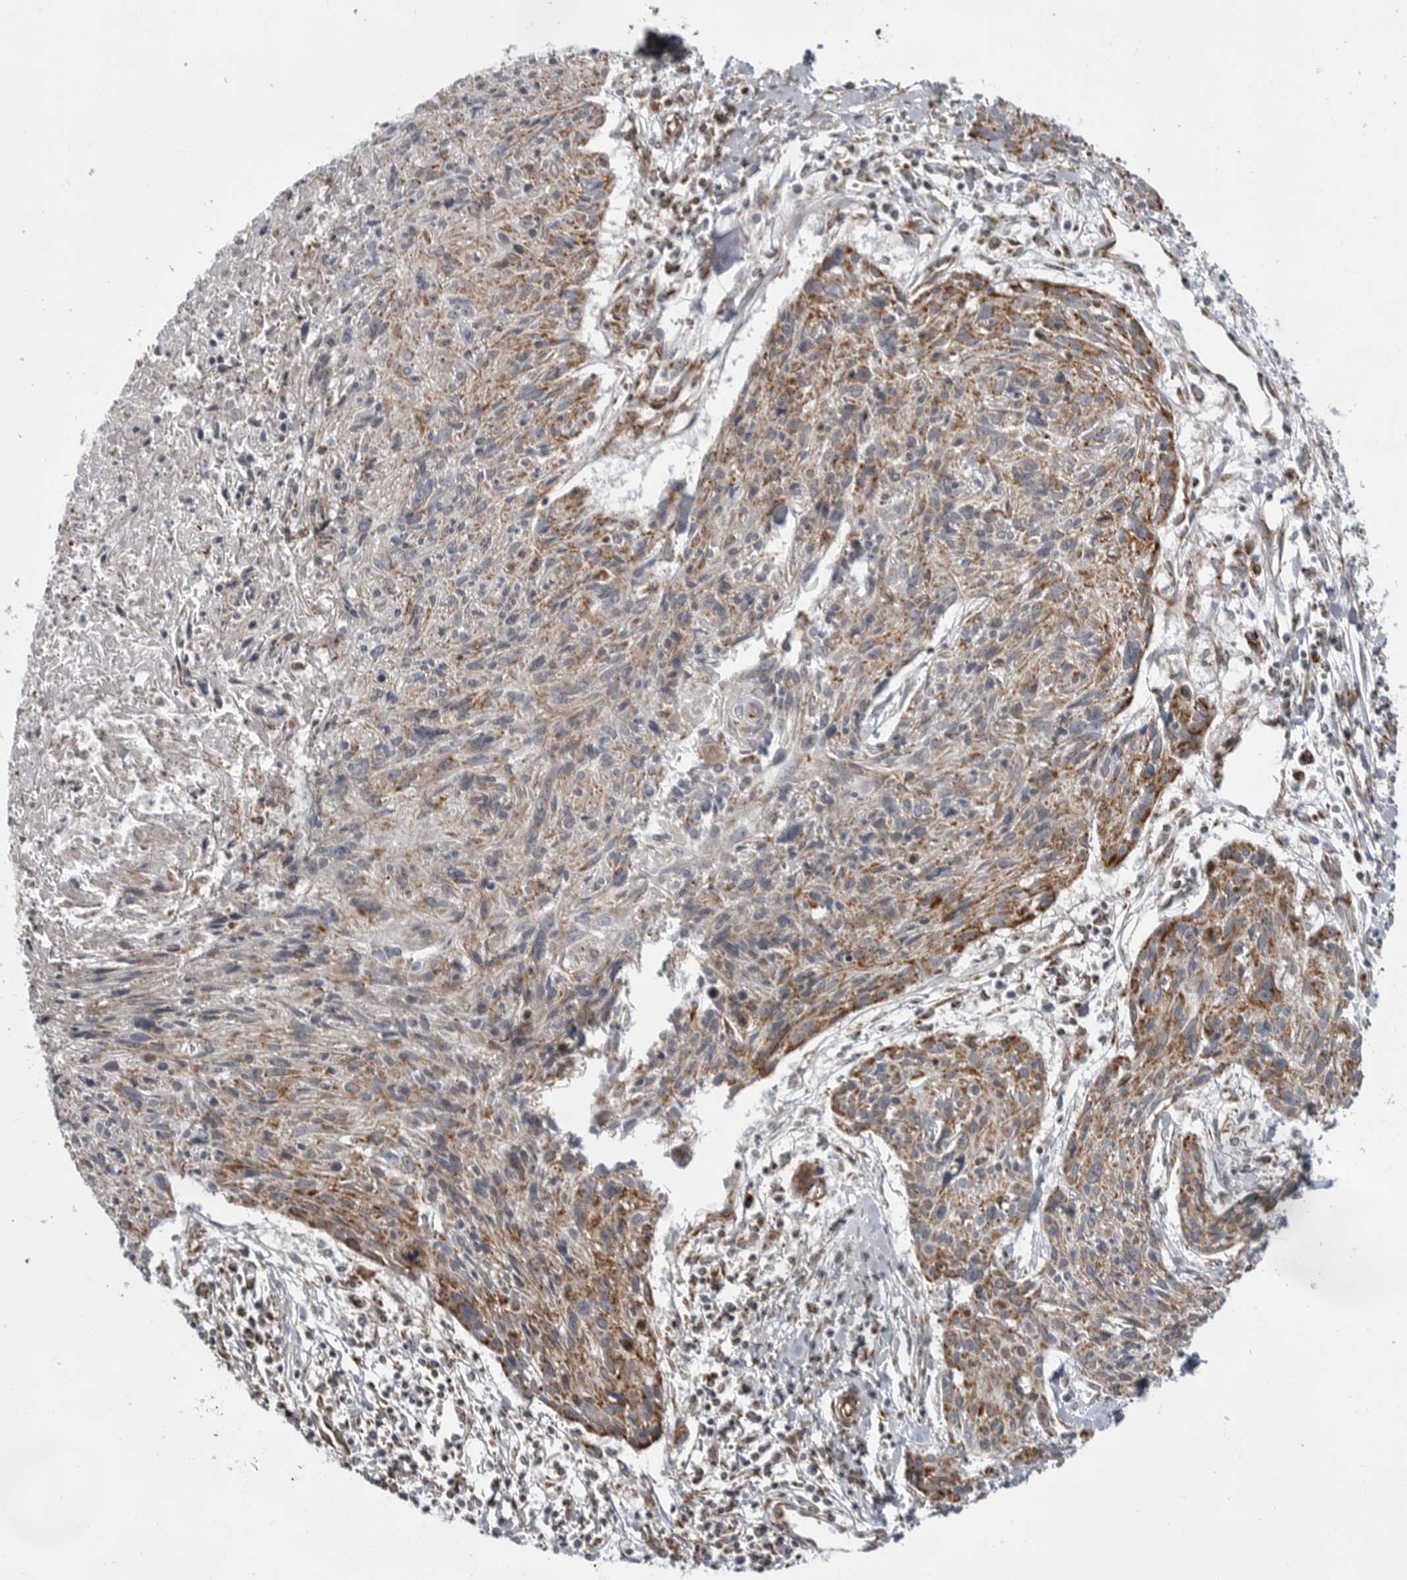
{"staining": {"intensity": "moderate", "quantity": "25%-75%", "location": "cytoplasmic/membranous"}, "tissue": "cervical cancer", "cell_type": "Tumor cells", "image_type": "cancer", "snomed": [{"axis": "morphology", "description": "Squamous cell carcinoma, NOS"}, {"axis": "topography", "description": "Cervix"}], "caption": "DAB immunohistochemical staining of human cervical squamous cell carcinoma reveals moderate cytoplasmic/membranous protein expression in approximately 25%-75% of tumor cells.", "gene": "FH", "patient": {"sex": "female", "age": 51}}